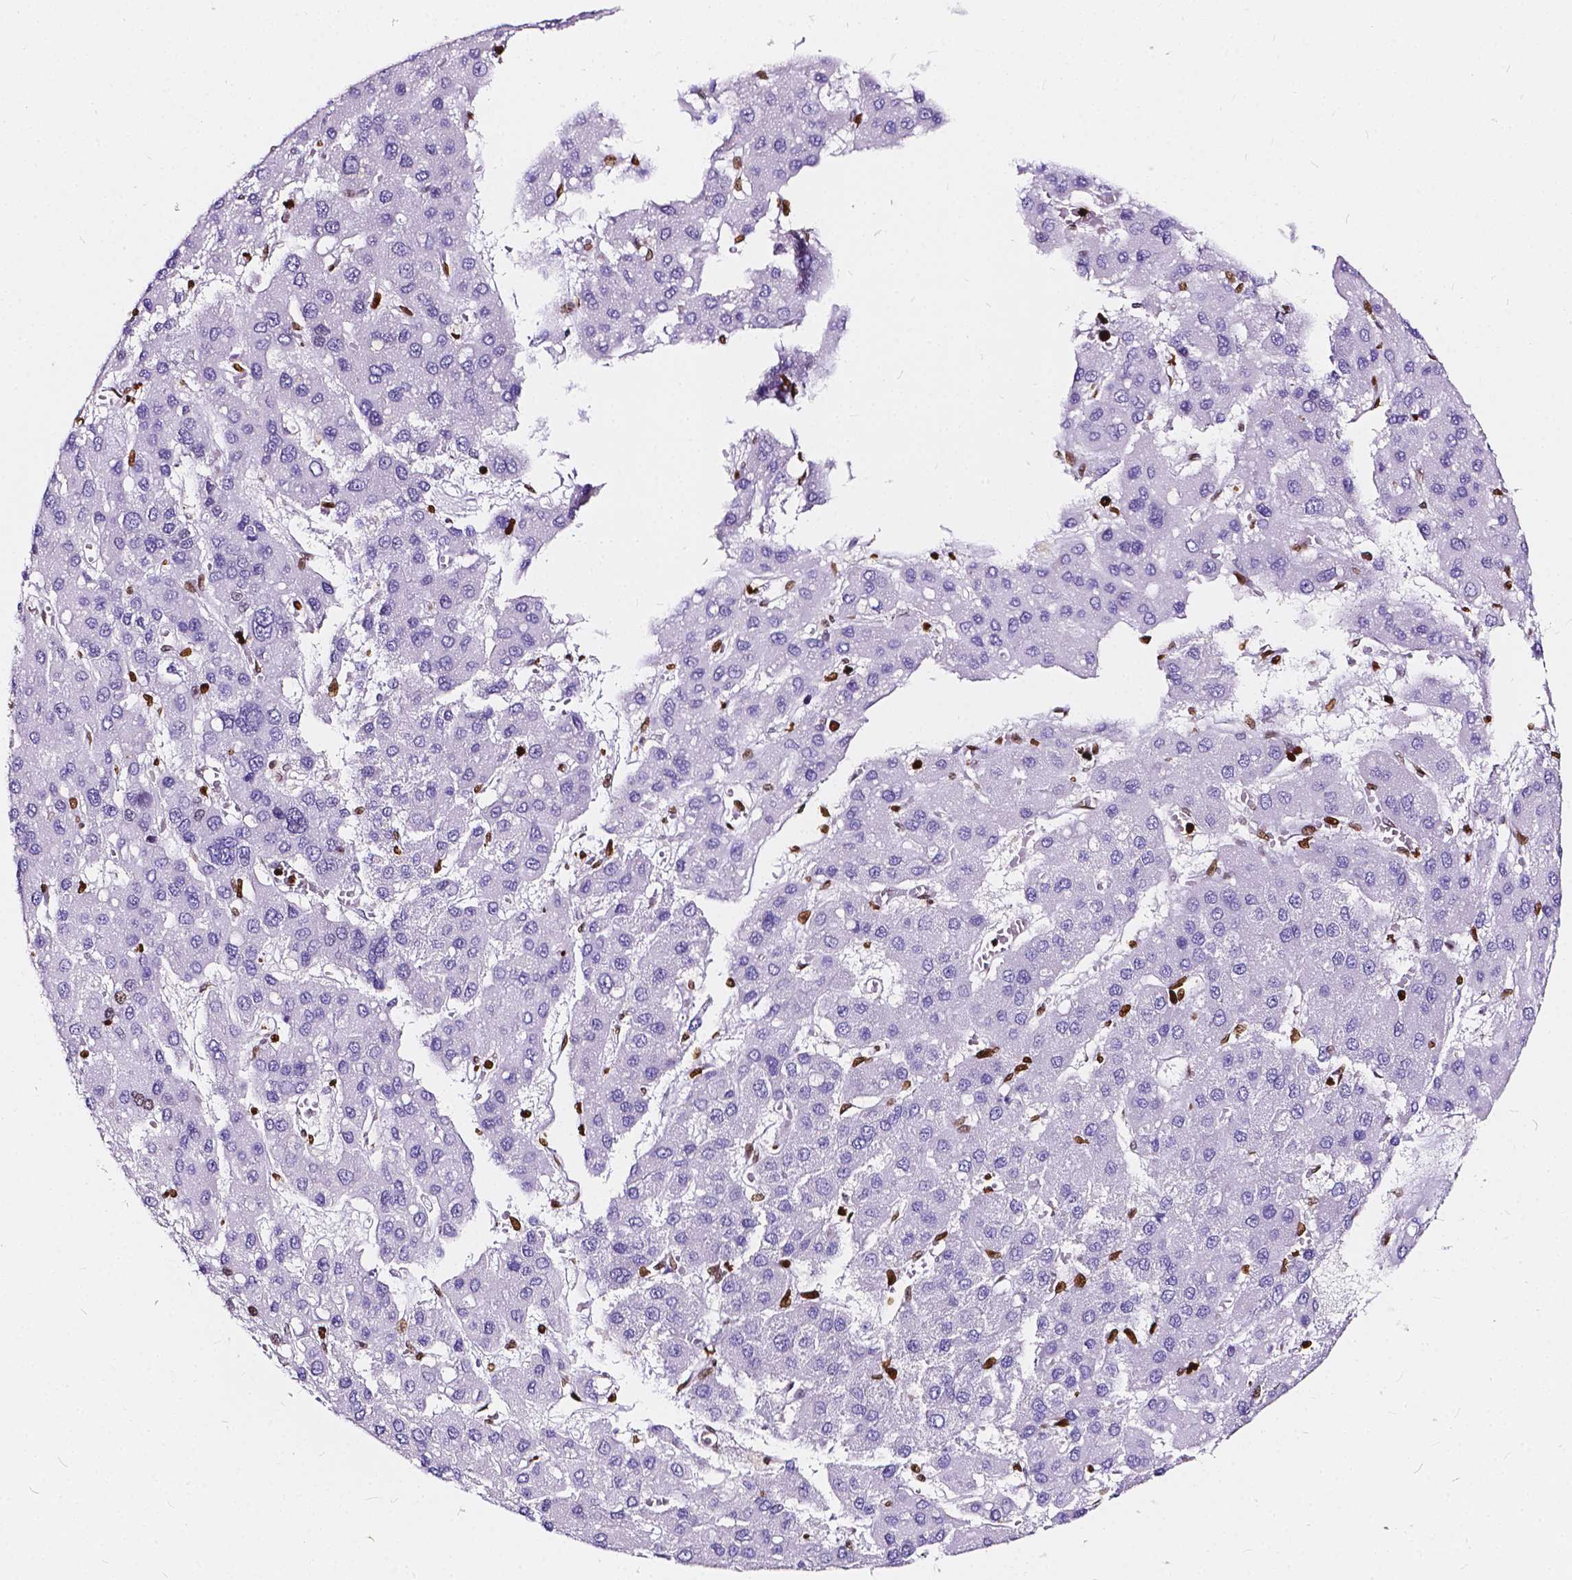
{"staining": {"intensity": "negative", "quantity": "none", "location": "none"}, "tissue": "liver cancer", "cell_type": "Tumor cells", "image_type": "cancer", "snomed": [{"axis": "morphology", "description": "Carcinoma, Hepatocellular, NOS"}, {"axis": "topography", "description": "Liver"}], "caption": "IHC image of human liver cancer (hepatocellular carcinoma) stained for a protein (brown), which shows no staining in tumor cells.", "gene": "CBY3", "patient": {"sex": "female", "age": 41}}